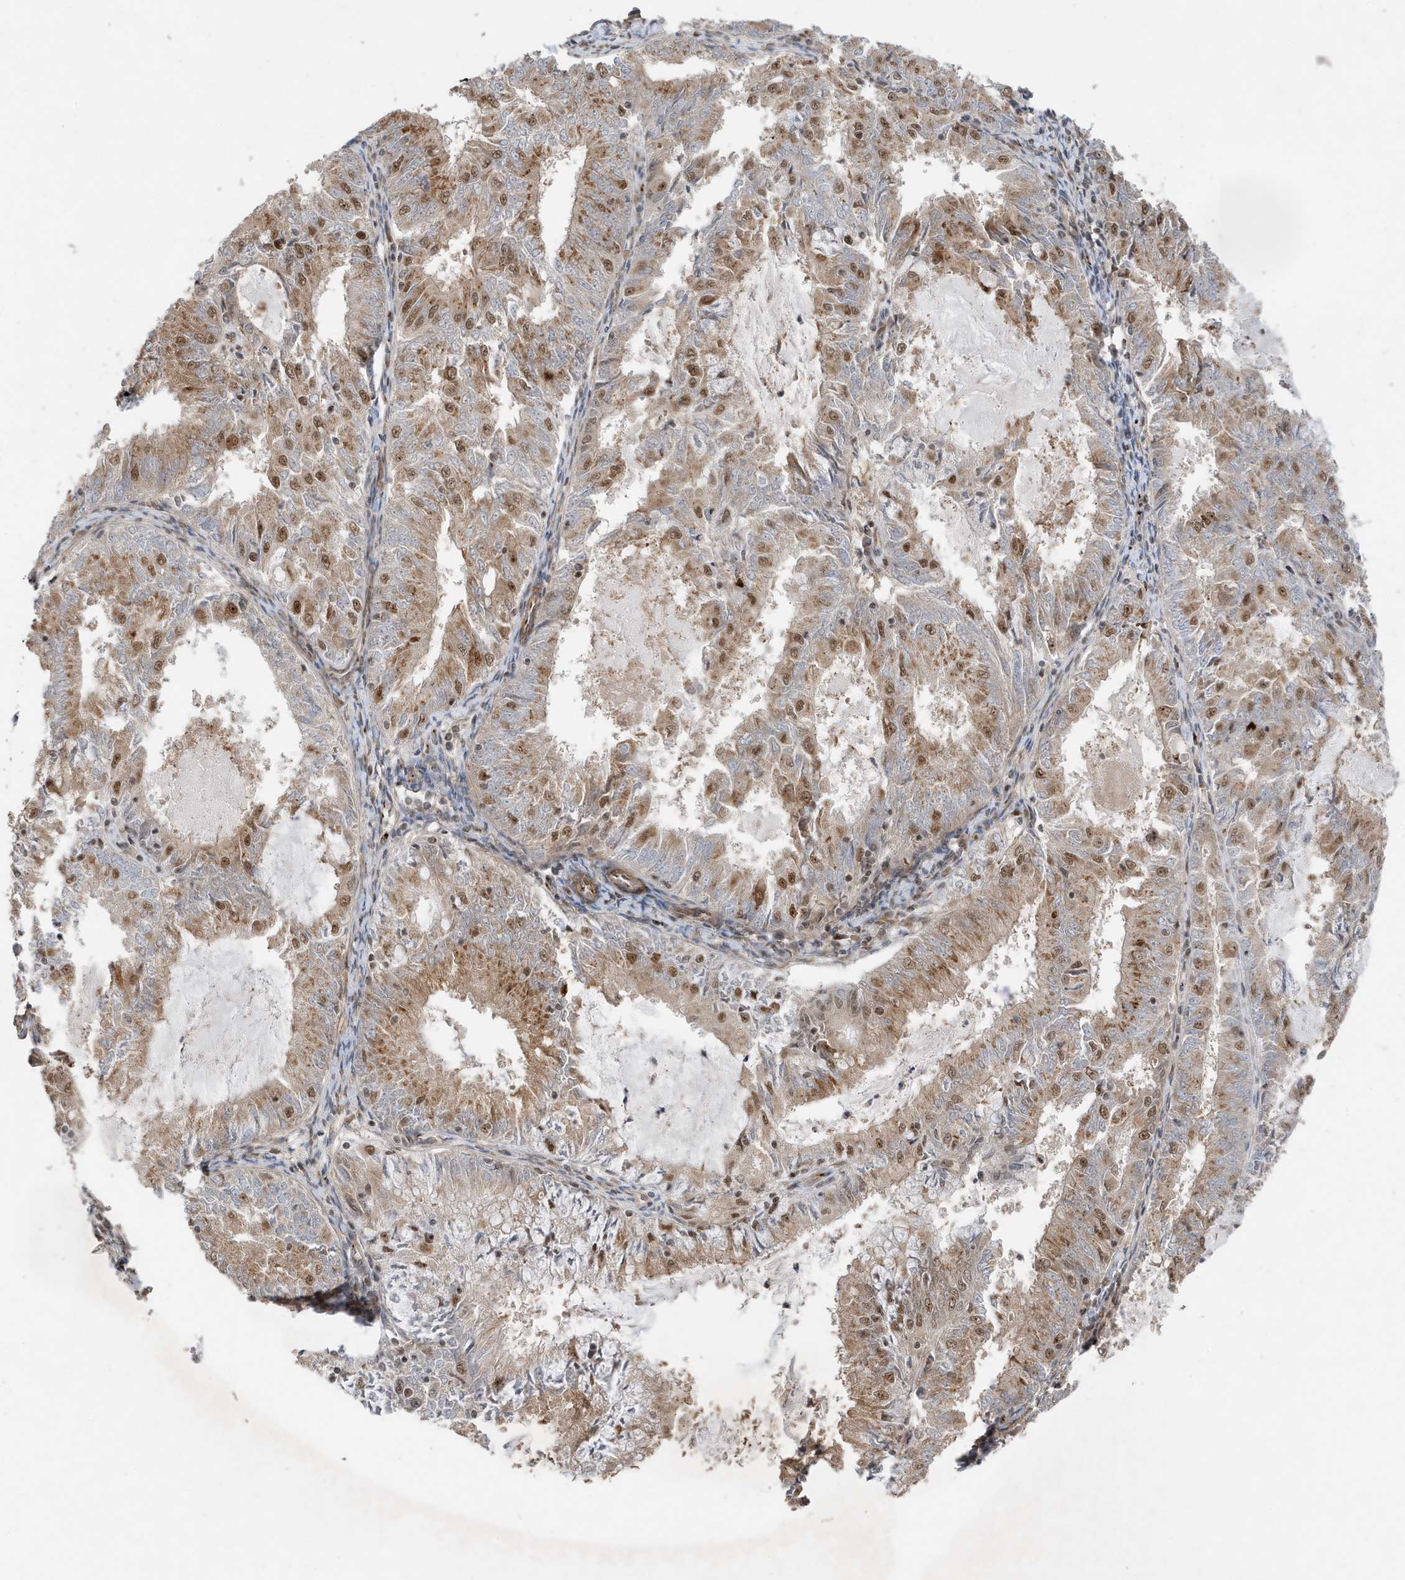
{"staining": {"intensity": "moderate", "quantity": "25%-75%", "location": "cytoplasmic/membranous,nuclear"}, "tissue": "endometrial cancer", "cell_type": "Tumor cells", "image_type": "cancer", "snomed": [{"axis": "morphology", "description": "Adenocarcinoma, NOS"}, {"axis": "topography", "description": "Endometrium"}], "caption": "An IHC photomicrograph of tumor tissue is shown. Protein staining in brown labels moderate cytoplasmic/membranous and nuclear positivity in endometrial cancer within tumor cells.", "gene": "MAST3", "patient": {"sex": "female", "age": 57}}